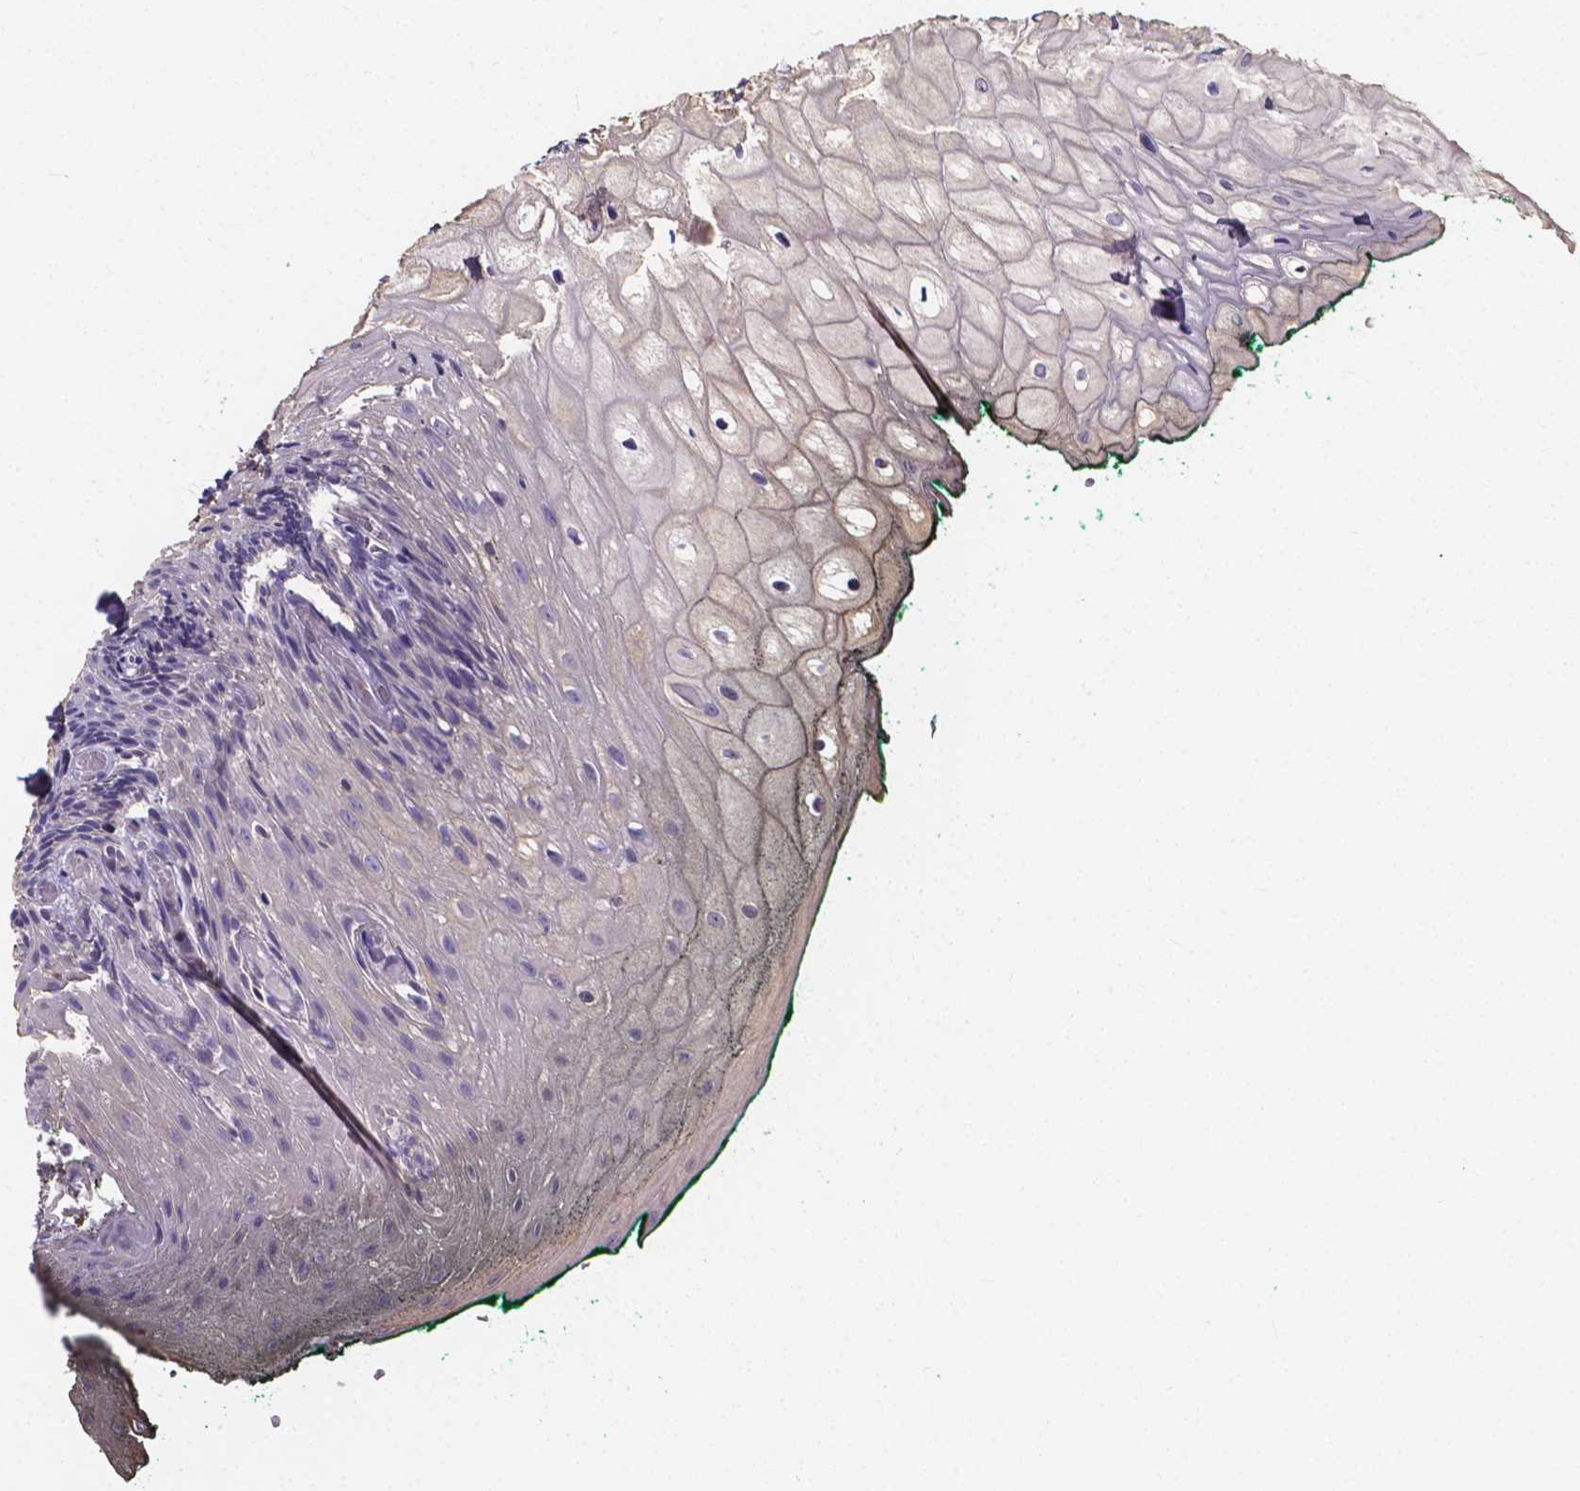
{"staining": {"intensity": "moderate", "quantity": "<25%", "location": "cytoplasmic/membranous,nuclear"}, "tissue": "oral mucosa", "cell_type": "Squamous epithelial cells", "image_type": "normal", "snomed": [{"axis": "morphology", "description": "Normal tissue, NOS"}, {"axis": "topography", "description": "Oral tissue"}, {"axis": "topography", "description": "Head-Neck"}], "caption": "Immunohistochemistry (IHC) staining of normal oral mucosa, which exhibits low levels of moderate cytoplasmic/membranous,nuclear staining in about <25% of squamous epithelial cells indicating moderate cytoplasmic/membranous,nuclear protein staining. The staining was performed using DAB (brown) for protein detection and nuclei were counterstained in hematoxylin (blue).", "gene": "THEMIS", "patient": {"sex": "female", "age": 68}}